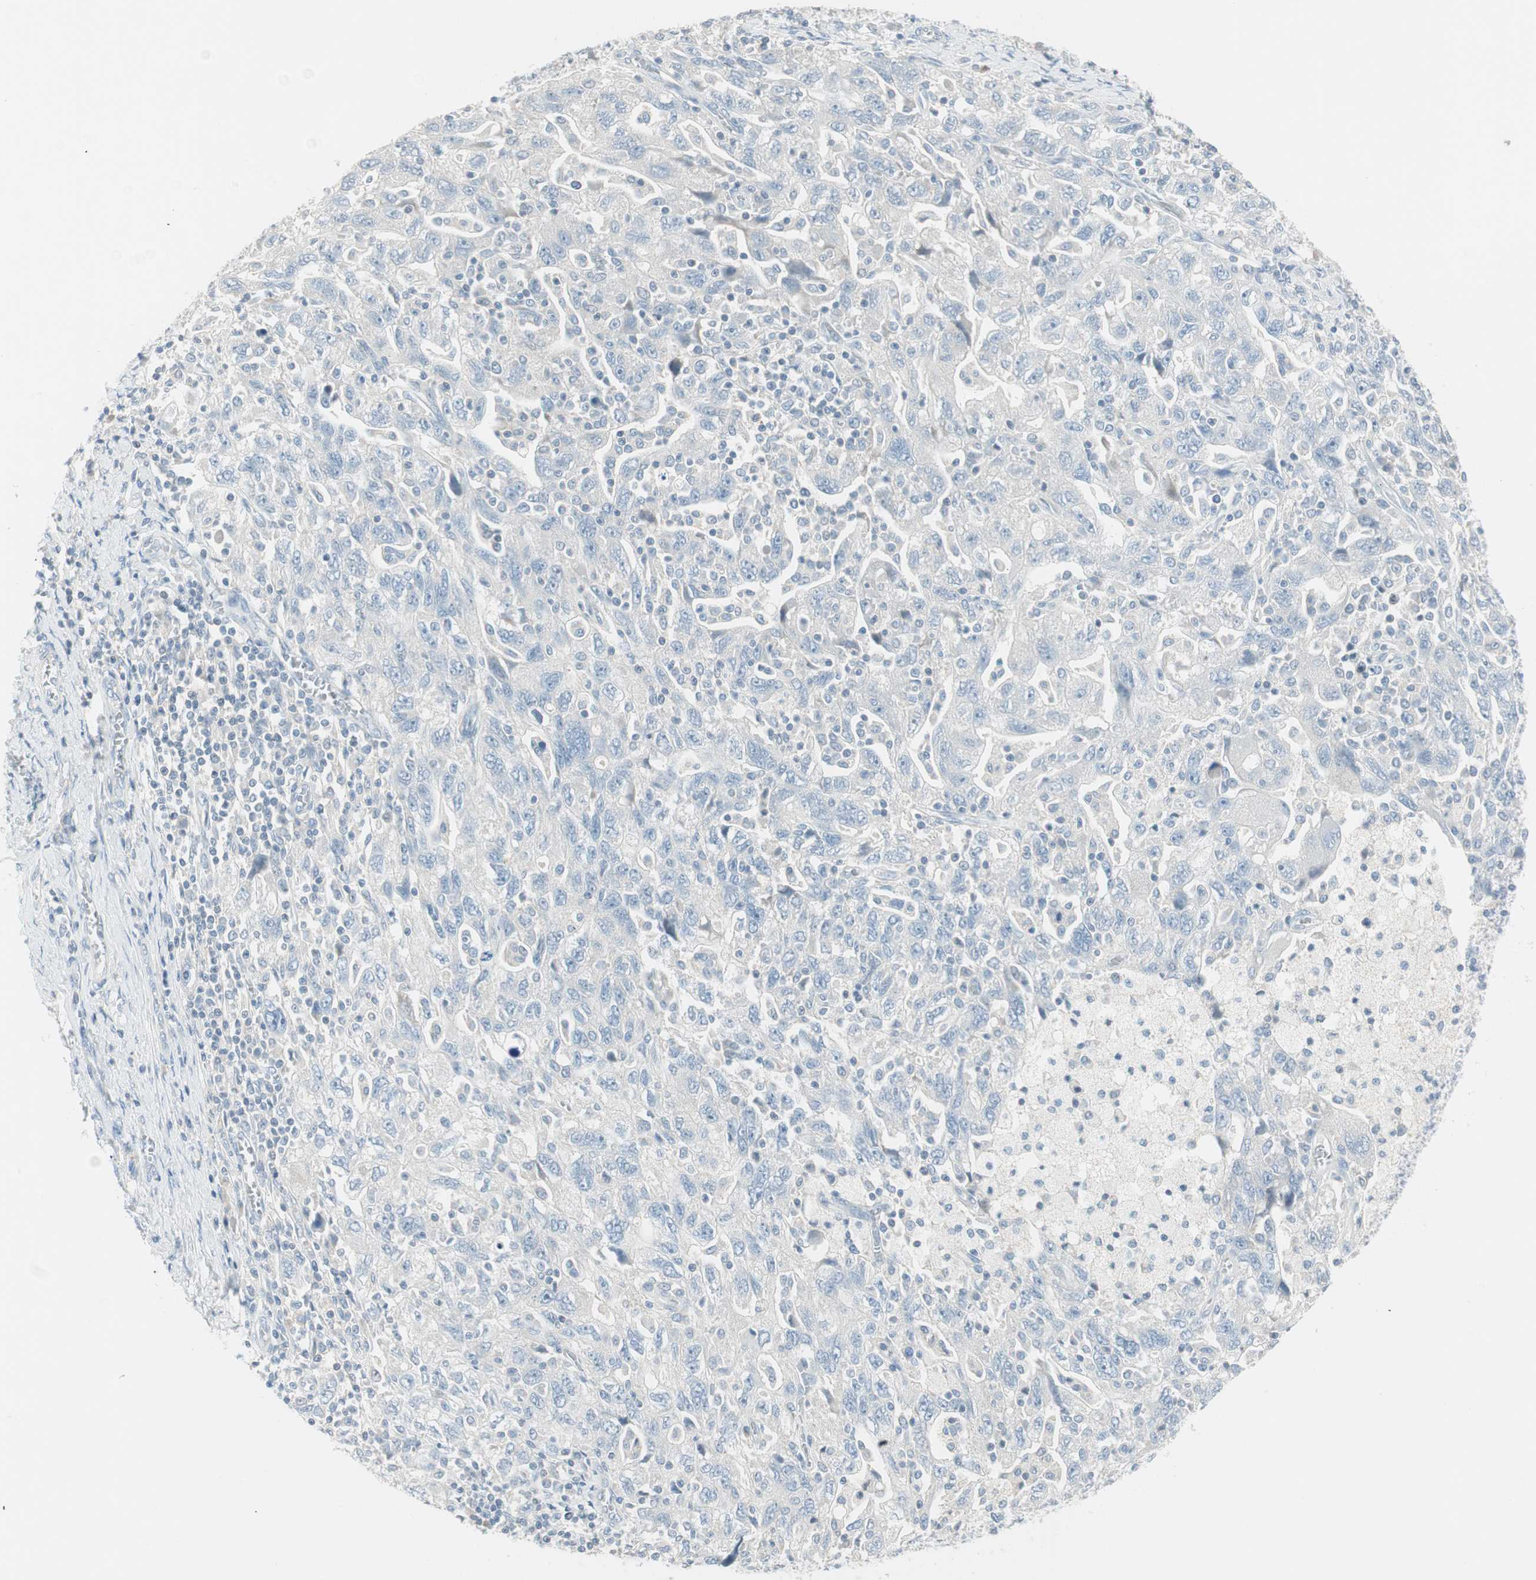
{"staining": {"intensity": "negative", "quantity": "none", "location": "none"}, "tissue": "ovarian cancer", "cell_type": "Tumor cells", "image_type": "cancer", "snomed": [{"axis": "morphology", "description": "Carcinoma, NOS"}, {"axis": "morphology", "description": "Cystadenocarcinoma, serous, NOS"}, {"axis": "topography", "description": "Ovary"}], "caption": "Tumor cells are negative for brown protein staining in carcinoma (ovarian).", "gene": "ITLN2", "patient": {"sex": "female", "age": 69}}